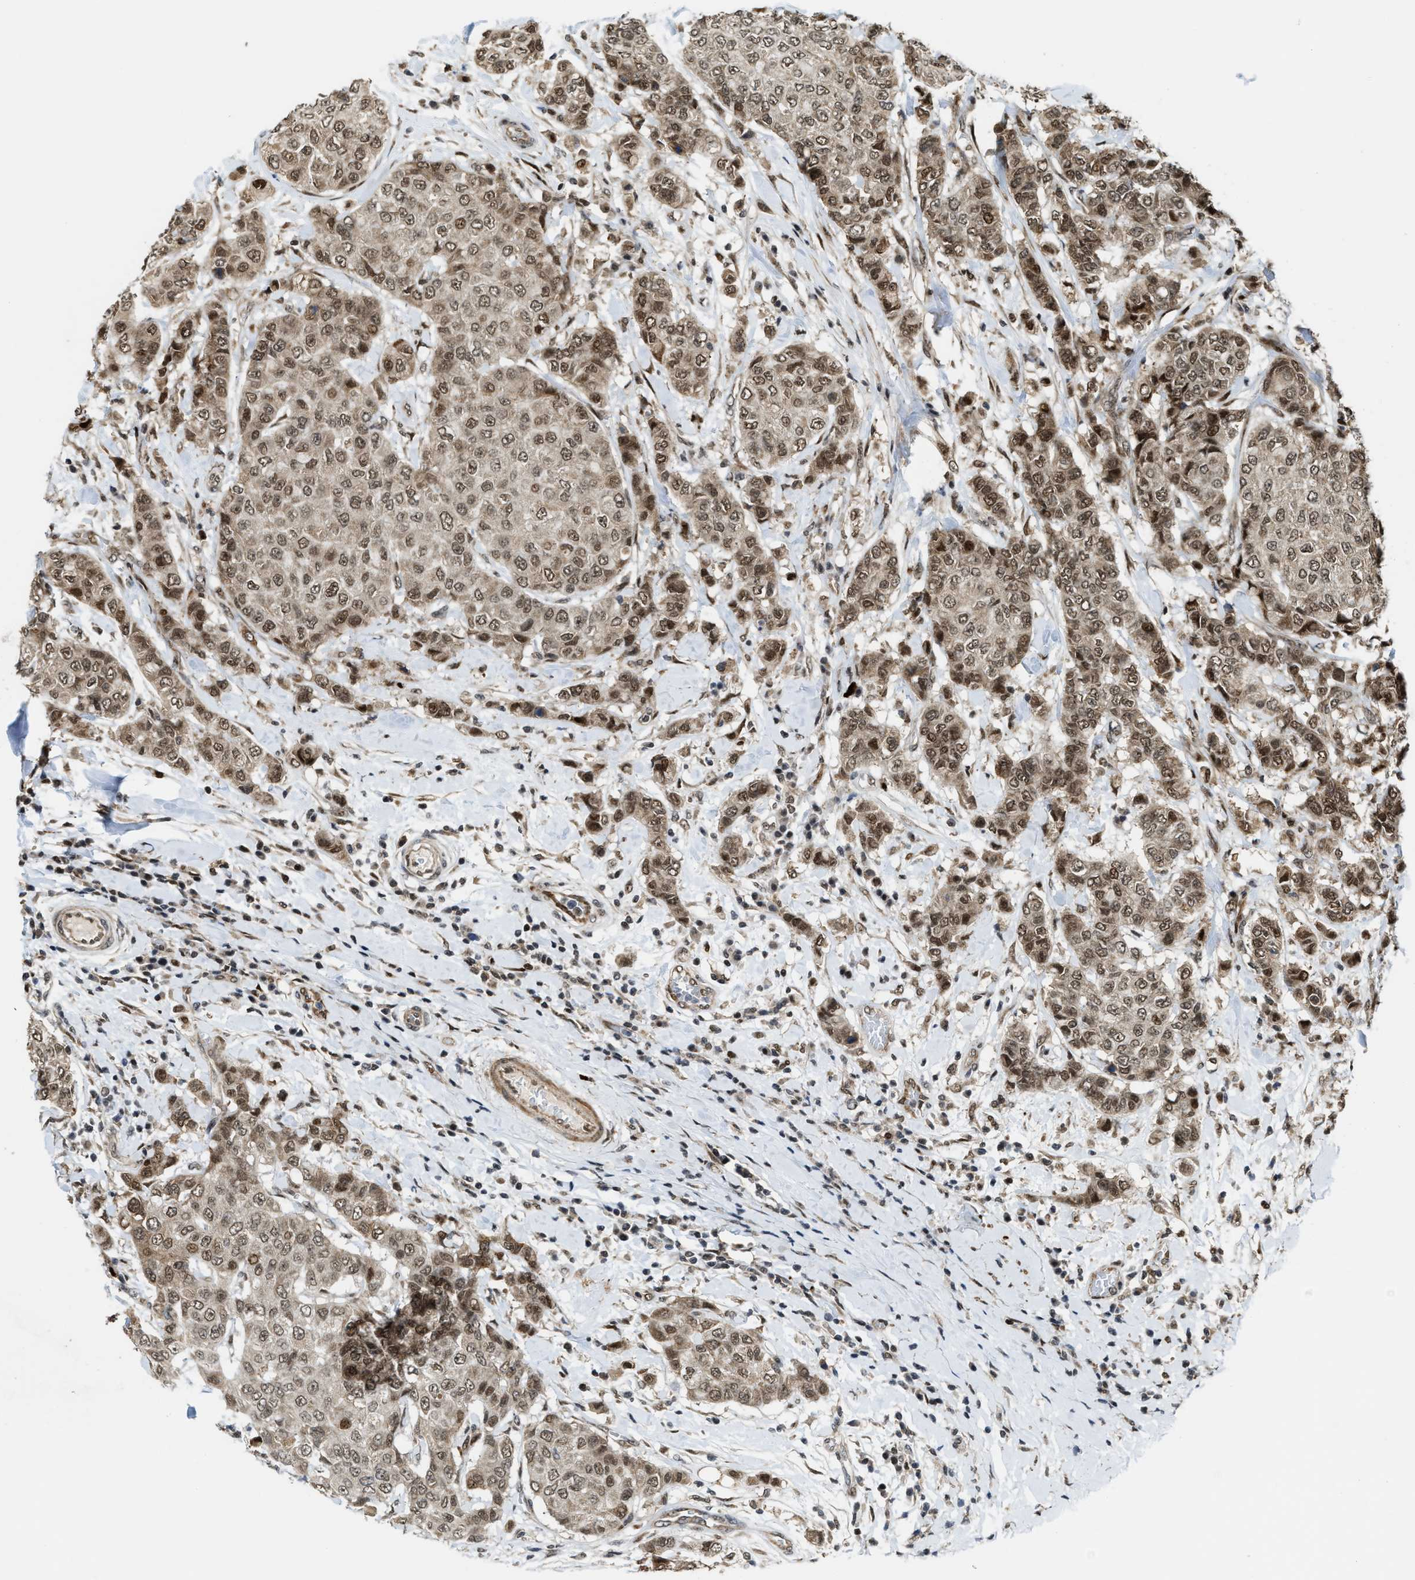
{"staining": {"intensity": "moderate", "quantity": ">75%", "location": "cytoplasmic/membranous,nuclear"}, "tissue": "breast cancer", "cell_type": "Tumor cells", "image_type": "cancer", "snomed": [{"axis": "morphology", "description": "Duct carcinoma"}, {"axis": "topography", "description": "Breast"}], "caption": "Immunohistochemistry of breast infiltrating ductal carcinoma reveals medium levels of moderate cytoplasmic/membranous and nuclear expression in approximately >75% of tumor cells.", "gene": "ZNF250", "patient": {"sex": "female", "age": 27}}